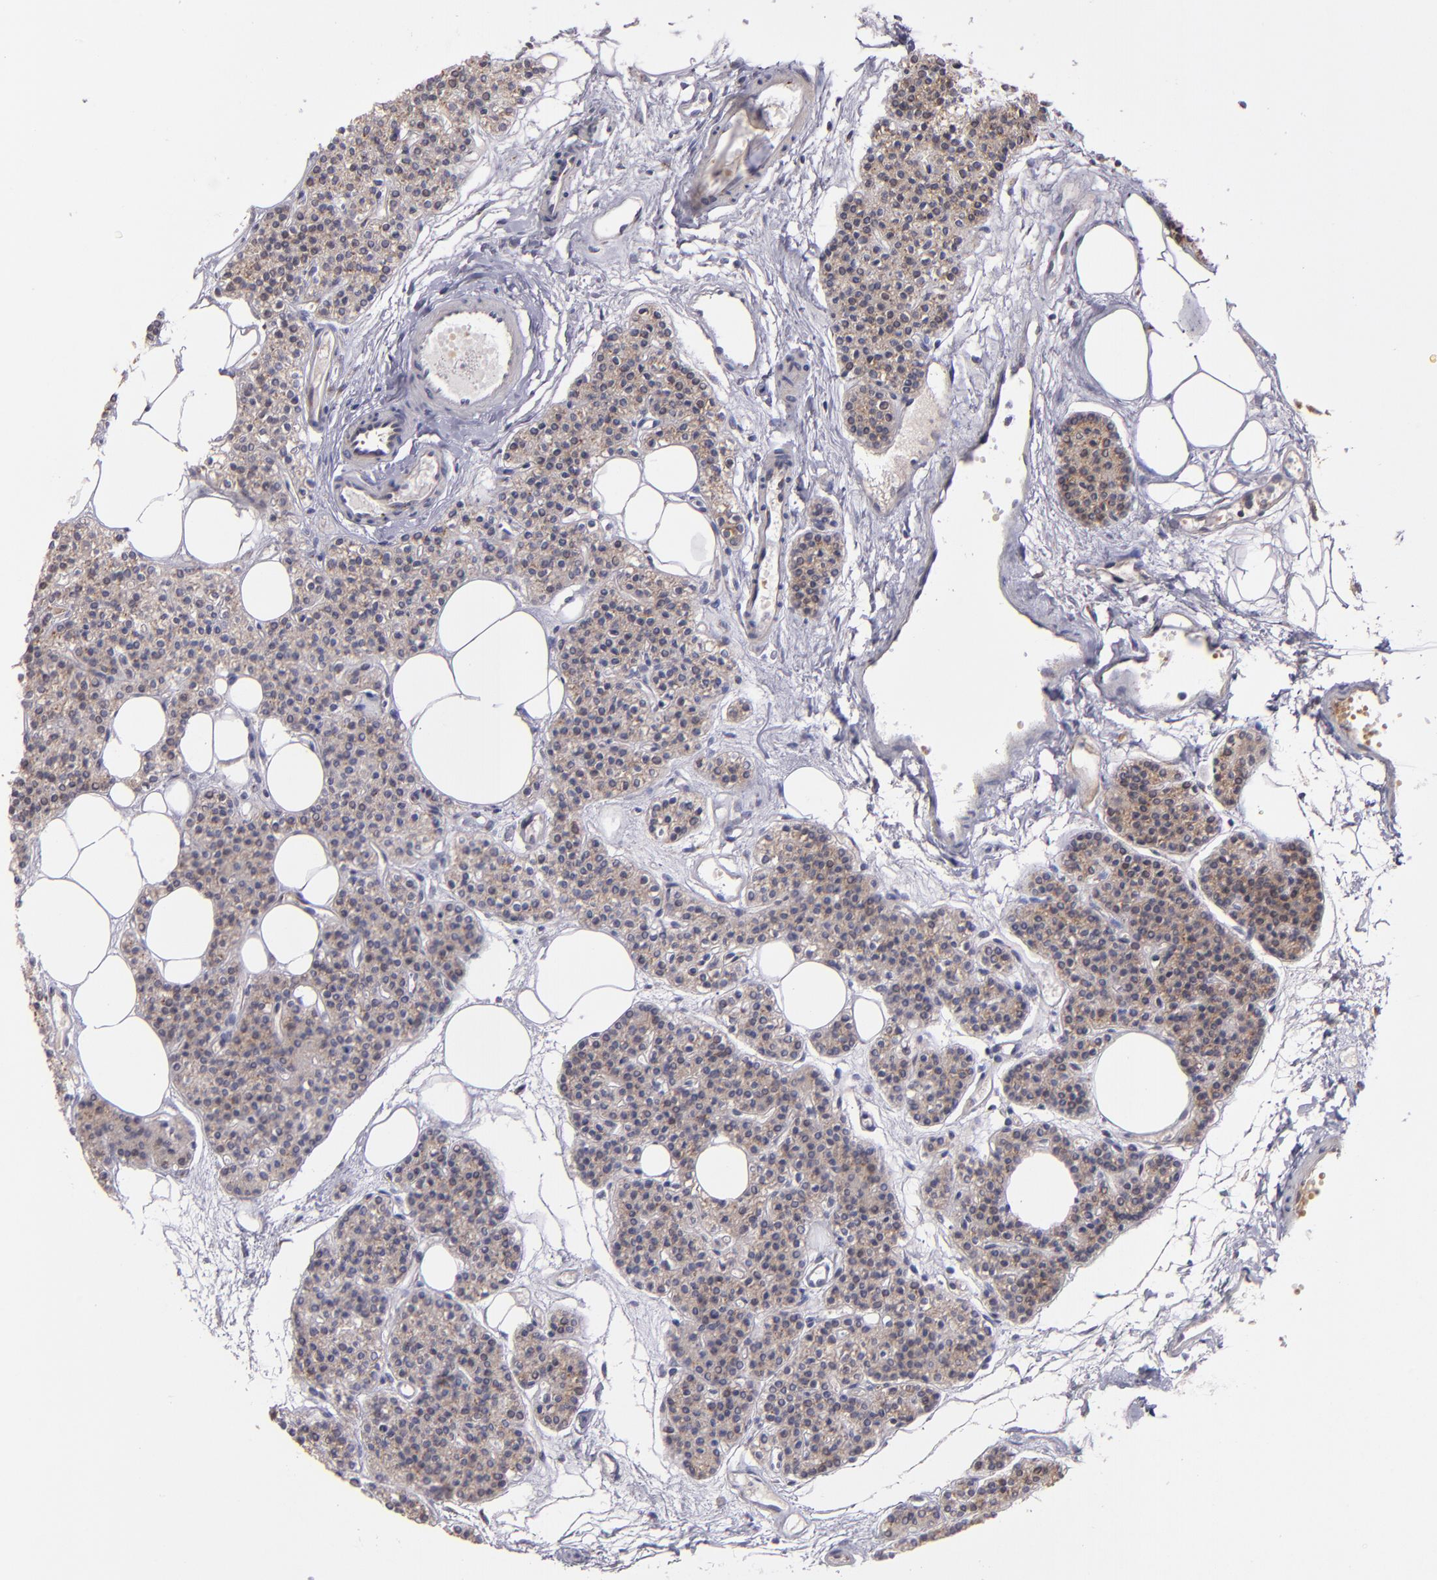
{"staining": {"intensity": "moderate", "quantity": ">75%", "location": "cytoplasmic/membranous"}, "tissue": "parathyroid gland", "cell_type": "Glandular cells", "image_type": "normal", "snomed": [{"axis": "morphology", "description": "Normal tissue, NOS"}, {"axis": "topography", "description": "Parathyroid gland"}], "caption": "High-magnification brightfield microscopy of unremarkable parathyroid gland stained with DAB (brown) and counterstained with hematoxylin (blue). glandular cells exhibit moderate cytoplasmic/membranous staining is identified in about>75% of cells. The staining was performed using DAB to visualize the protein expression in brown, while the nuclei were stained in blue with hematoxylin (Magnification: 20x).", "gene": "IFIH1", "patient": {"sex": "male", "age": 24}}